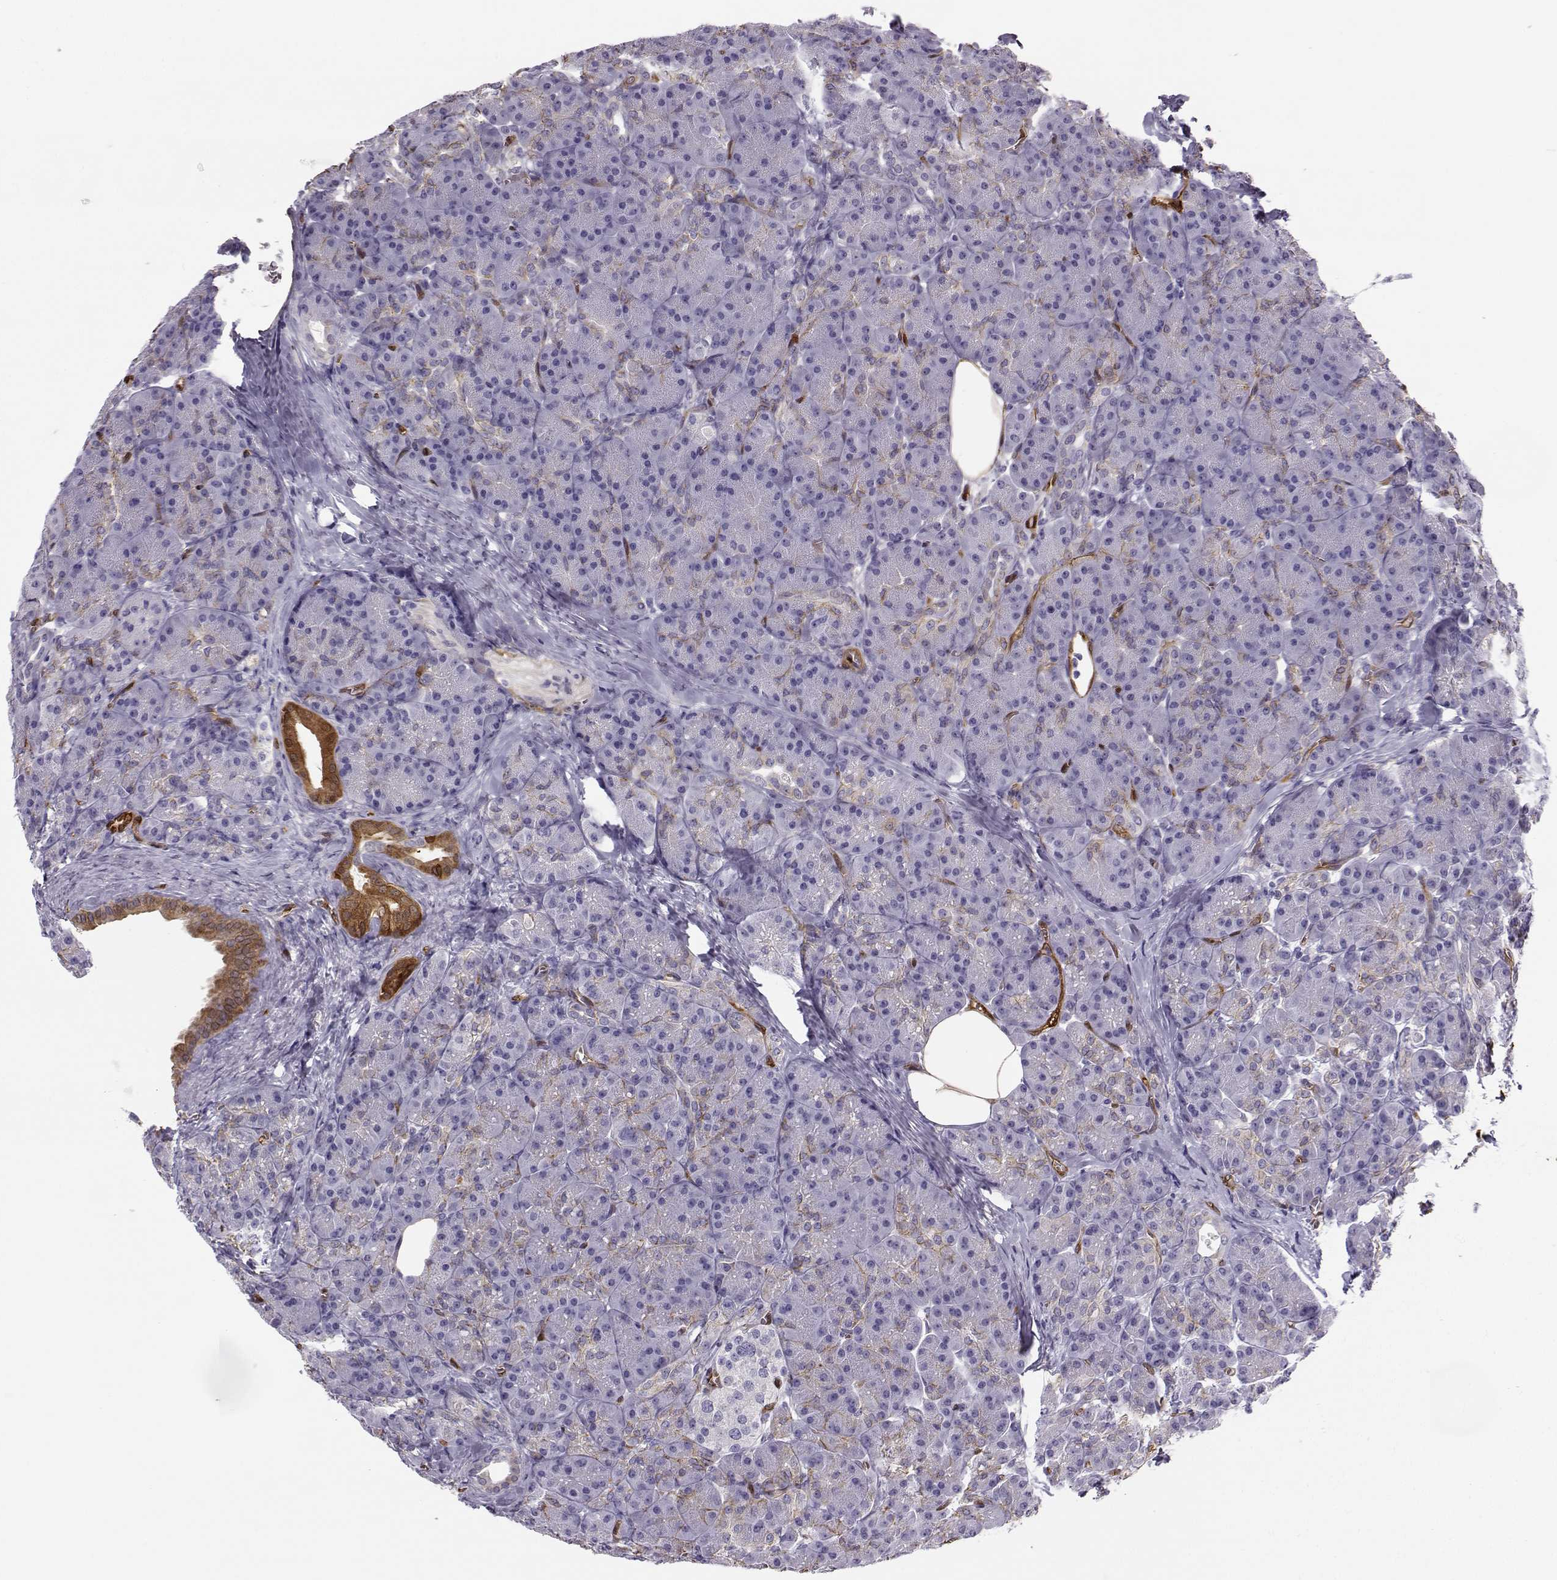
{"staining": {"intensity": "moderate", "quantity": "<25%", "location": "cytoplasmic/membranous"}, "tissue": "pancreas", "cell_type": "Exocrine glandular cells", "image_type": "normal", "snomed": [{"axis": "morphology", "description": "Normal tissue, NOS"}, {"axis": "topography", "description": "Pancreas"}], "caption": "Moderate cytoplasmic/membranous positivity is identified in about <25% of exocrine glandular cells in unremarkable pancreas. The staining is performed using DAB brown chromogen to label protein expression. The nuclei are counter-stained blue using hematoxylin.", "gene": "NQO1", "patient": {"sex": "male", "age": 57}}